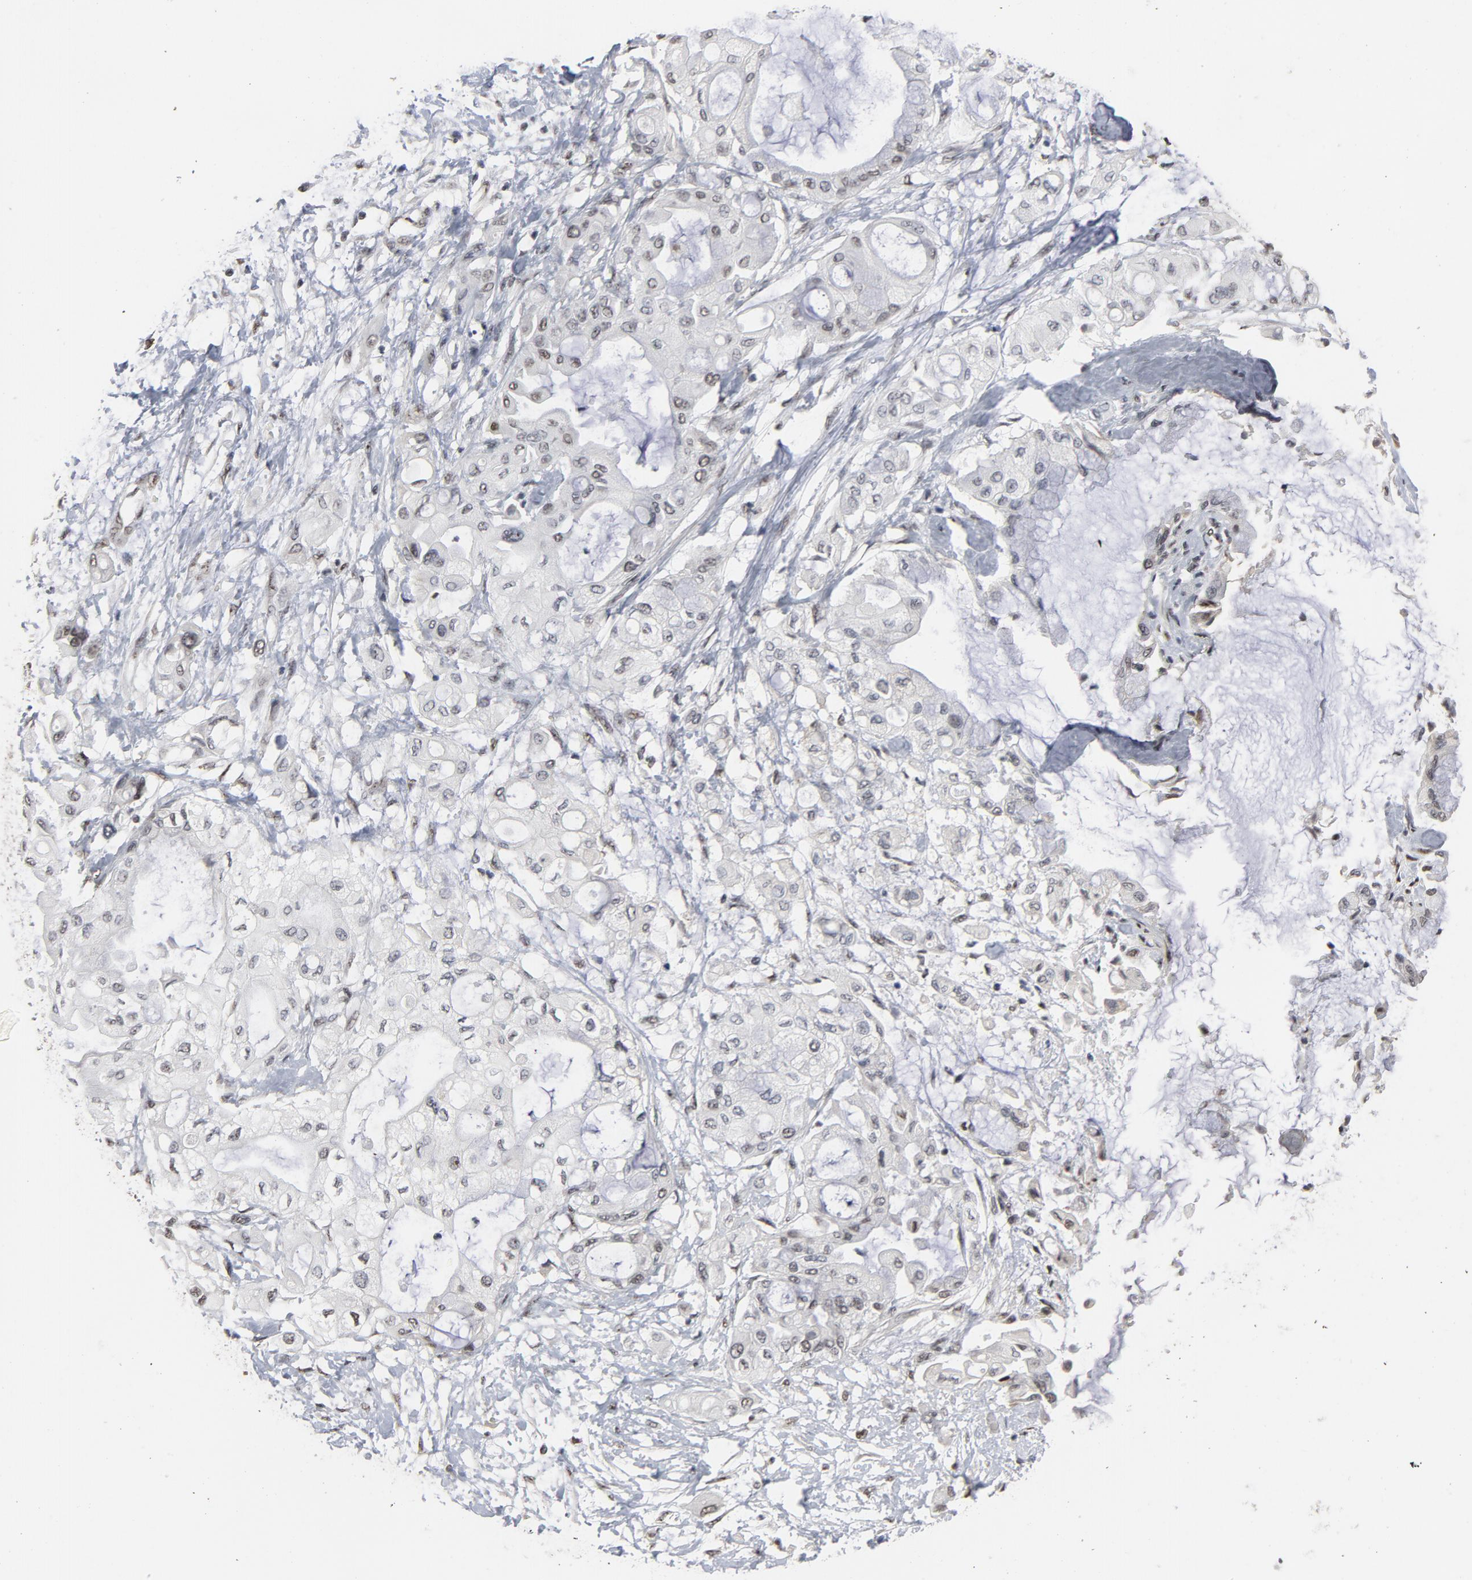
{"staining": {"intensity": "weak", "quantity": "<25%", "location": "nuclear"}, "tissue": "pancreatic cancer", "cell_type": "Tumor cells", "image_type": "cancer", "snomed": [{"axis": "morphology", "description": "Adenocarcinoma, NOS"}, {"axis": "morphology", "description": "Adenocarcinoma, metastatic, NOS"}, {"axis": "topography", "description": "Lymph node"}, {"axis": "topography", "description": "Pancreas"}, {"axis": "topography", "description": "Duodenum"}], "caption": "IHC image of human pancreatic cancer stained for a protein (brown), which reveals no positivity in tumor cells.", "gene": "MRE11", "patient": {"sex": "female", "age": 64}}